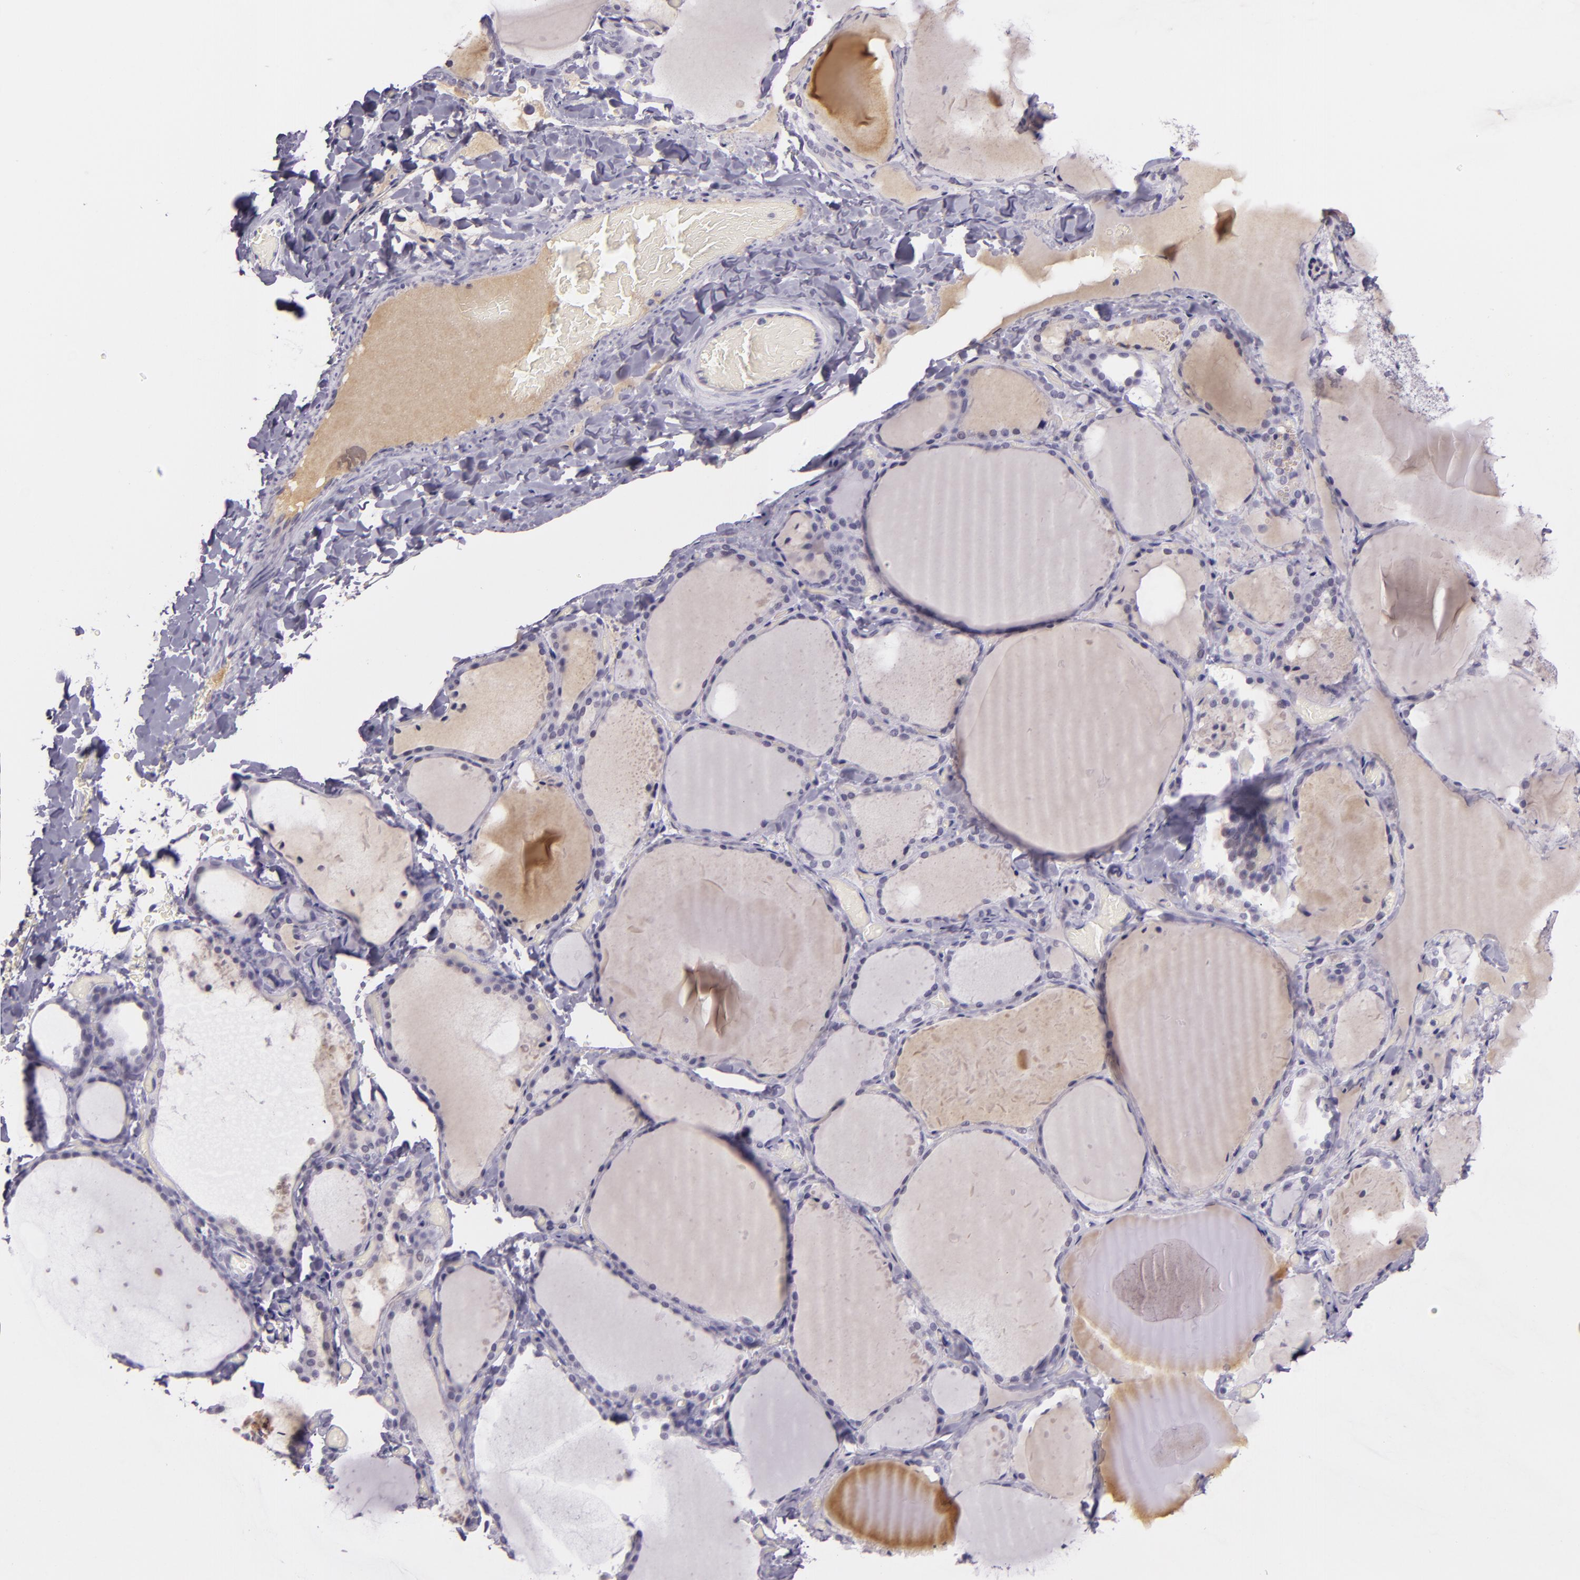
{"staining": {"intensity": "negative", "quantity": "none", "location": "none"}, "tissue": "thyroid gland", "cell_type": "Glandular cells", "image_type": "normal", "snomed": [{"axis": "morphology", "description": "Normal tissue, NOS"}, {"axis": "topography", "description": "Thyroid gland"}], "caption": "Immunohistochemical staining of benign human thyroid gland displays no significant expression in glandular cells. (DAB (3,3'-diaminobenzidine) immunohistochemistry (IHC), high magnification).", "gene": "CHEK2", "patient": {"sex": "female", "age": 22}}